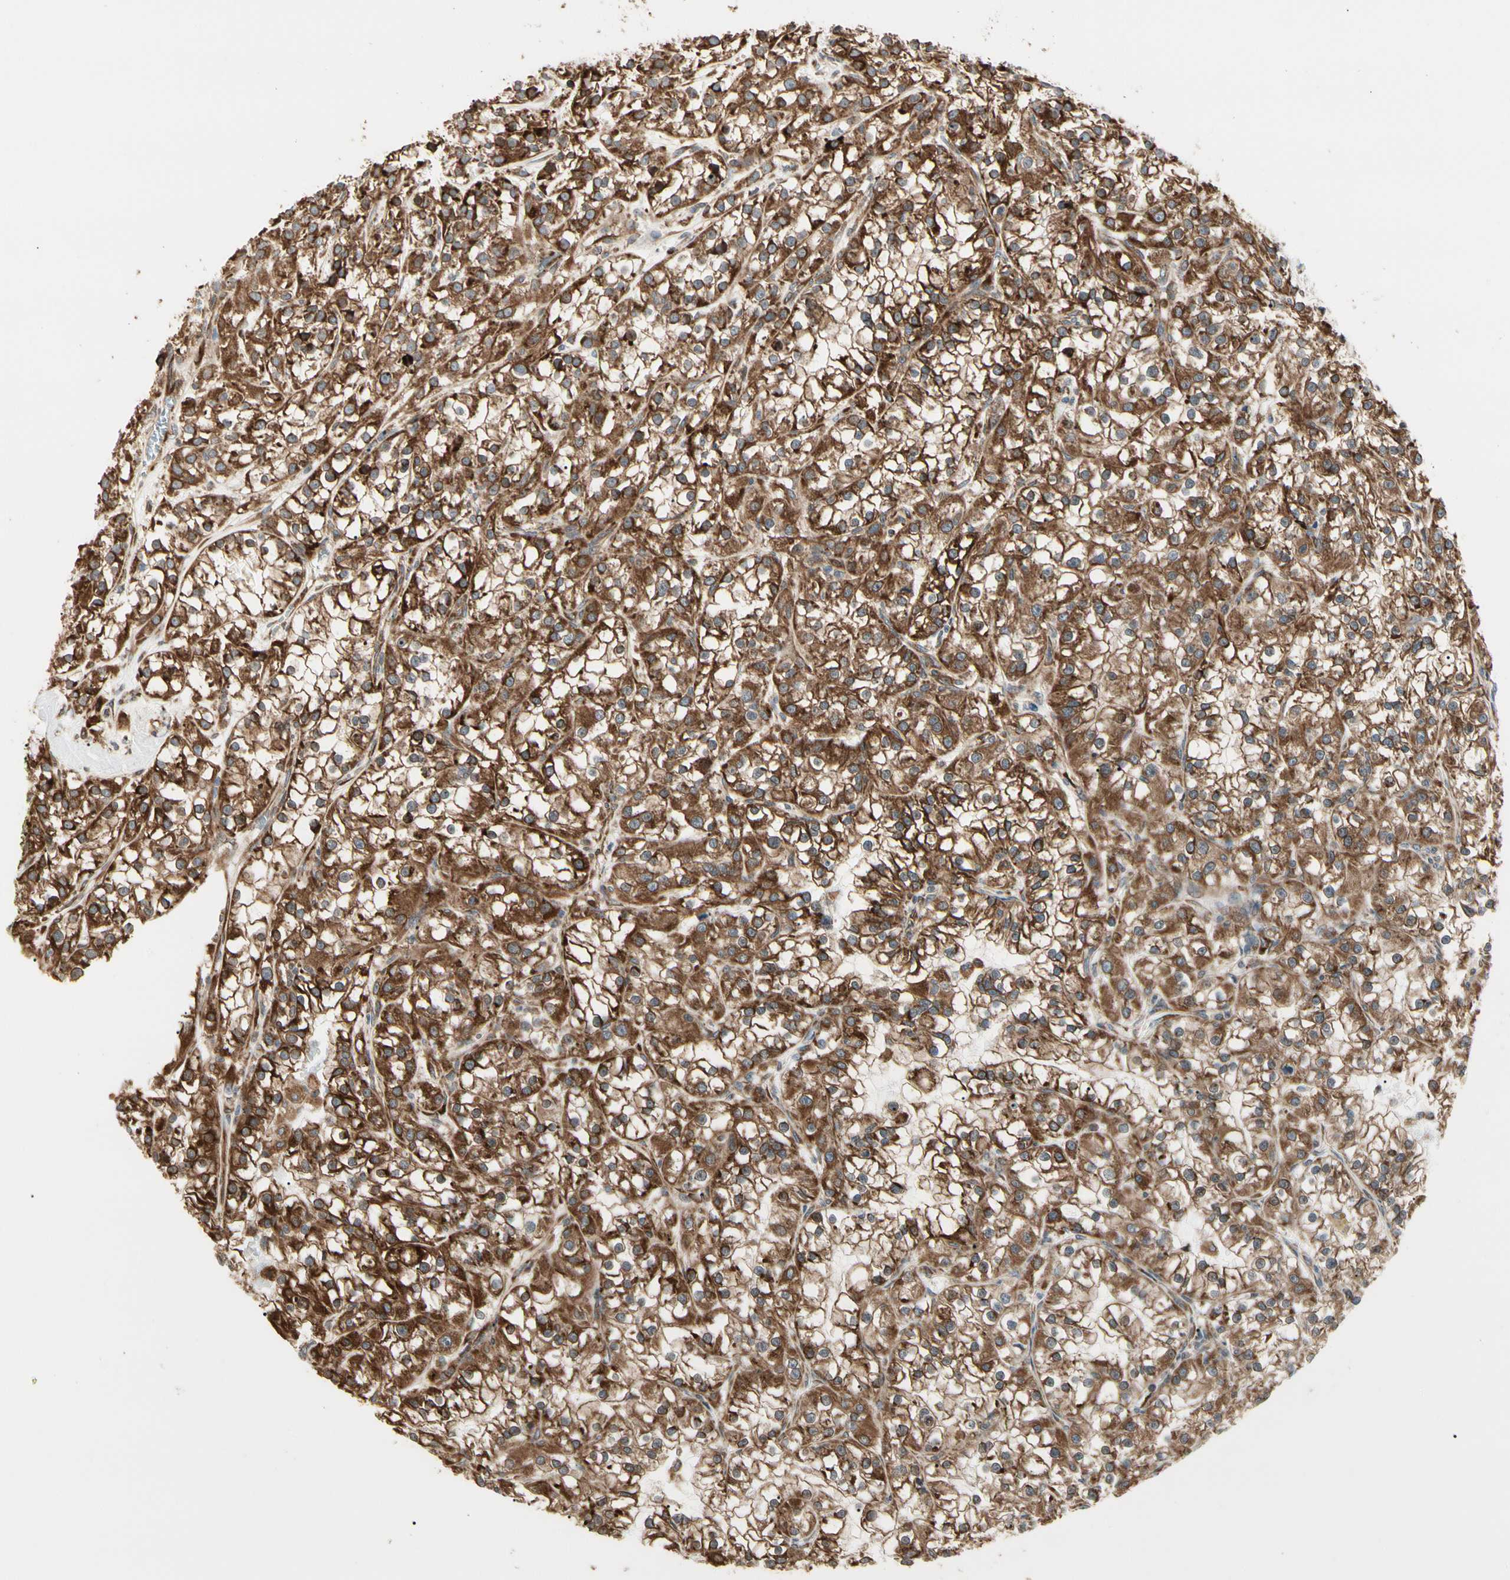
{"staining": {"intensity": "strong", "quantity": ">75%", "location": "cytoplasmic/membranous"}, "tissue": "renal cancer", "cell_type": "Tumor cells", "image_type": "cancer", "snomed": [{"axis": "morphology", "description": "Adenocarcinoma, NOS"}, {"axis": "topography", "description": "Kidney"}], "caption": "Human adenocarcinoma (renal) stained for a protein (brown) reveals strong cytoplasmic/membranous positive positivity in about >75% of tumor cells.", "gene": "HSP90B1", "patient": {"sex": "female", "age": 52}}